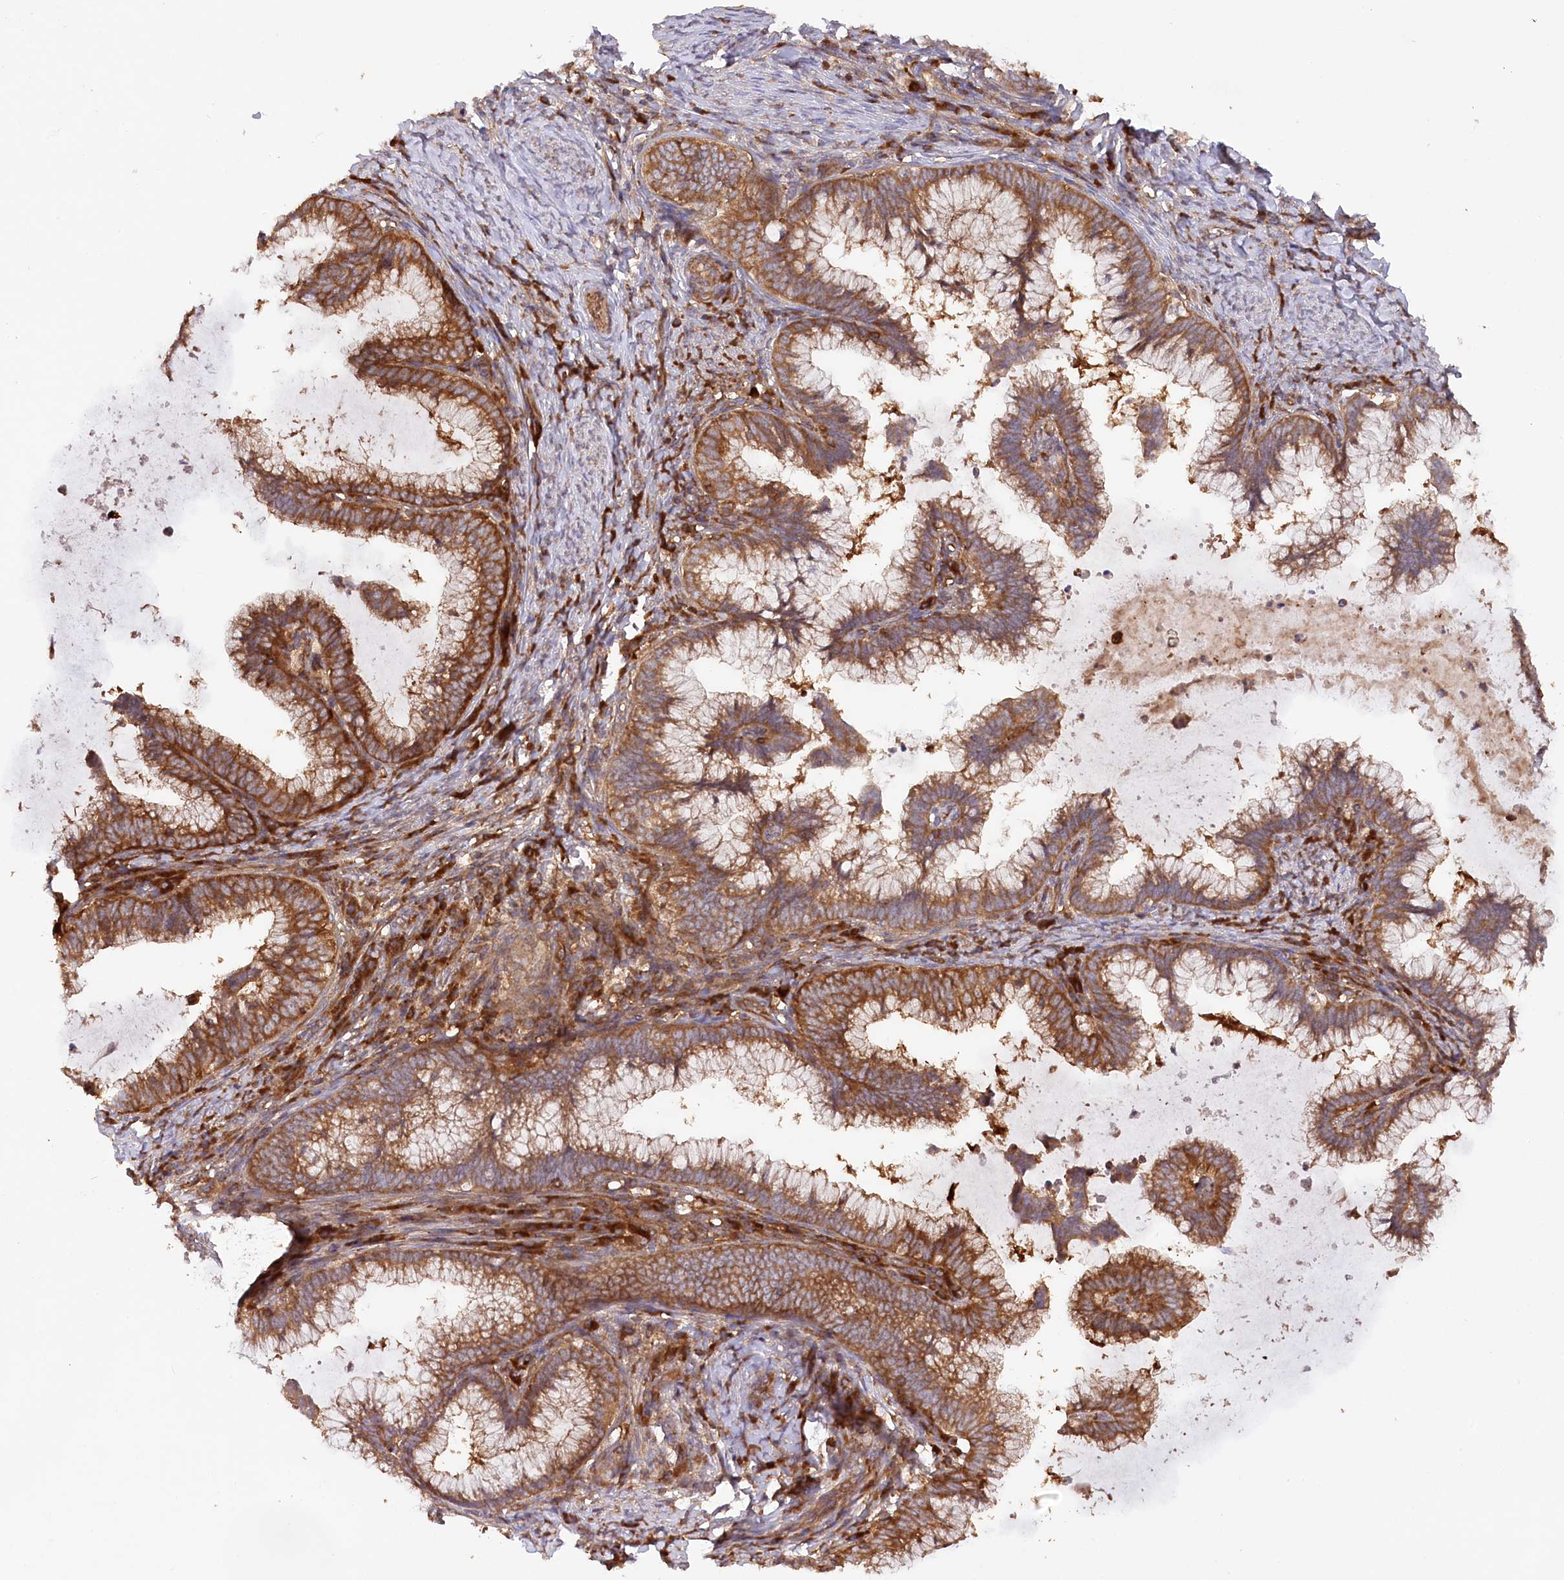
{"staining": {"intensity": "moderate", "quantity": ">75%", "location": "cytoplasmic/membranous"}, "tissue": "cervical cancer", "cell_type": "Tumor cells", "image_type": "cancer", "snomed": [{"axis": "morphology", "description": "Adenocarcinoma, NOS"}, {"axis": "topography", "description": "Cervix"}], "caption": "Immunohistochemical staining of adenocarcinoma (cervical) reveals medium levels of moderate cytoplasmic/membranous staining in approximately >75% of tumor cells. Using DAB (3,3'-diaminobenzidine) (brown) and hematoxylin (blue) stains, captured at high magnification using brightfield microscopy.", "gene": "PAIP2", "patient": {"sex": "female", "age": 36}}